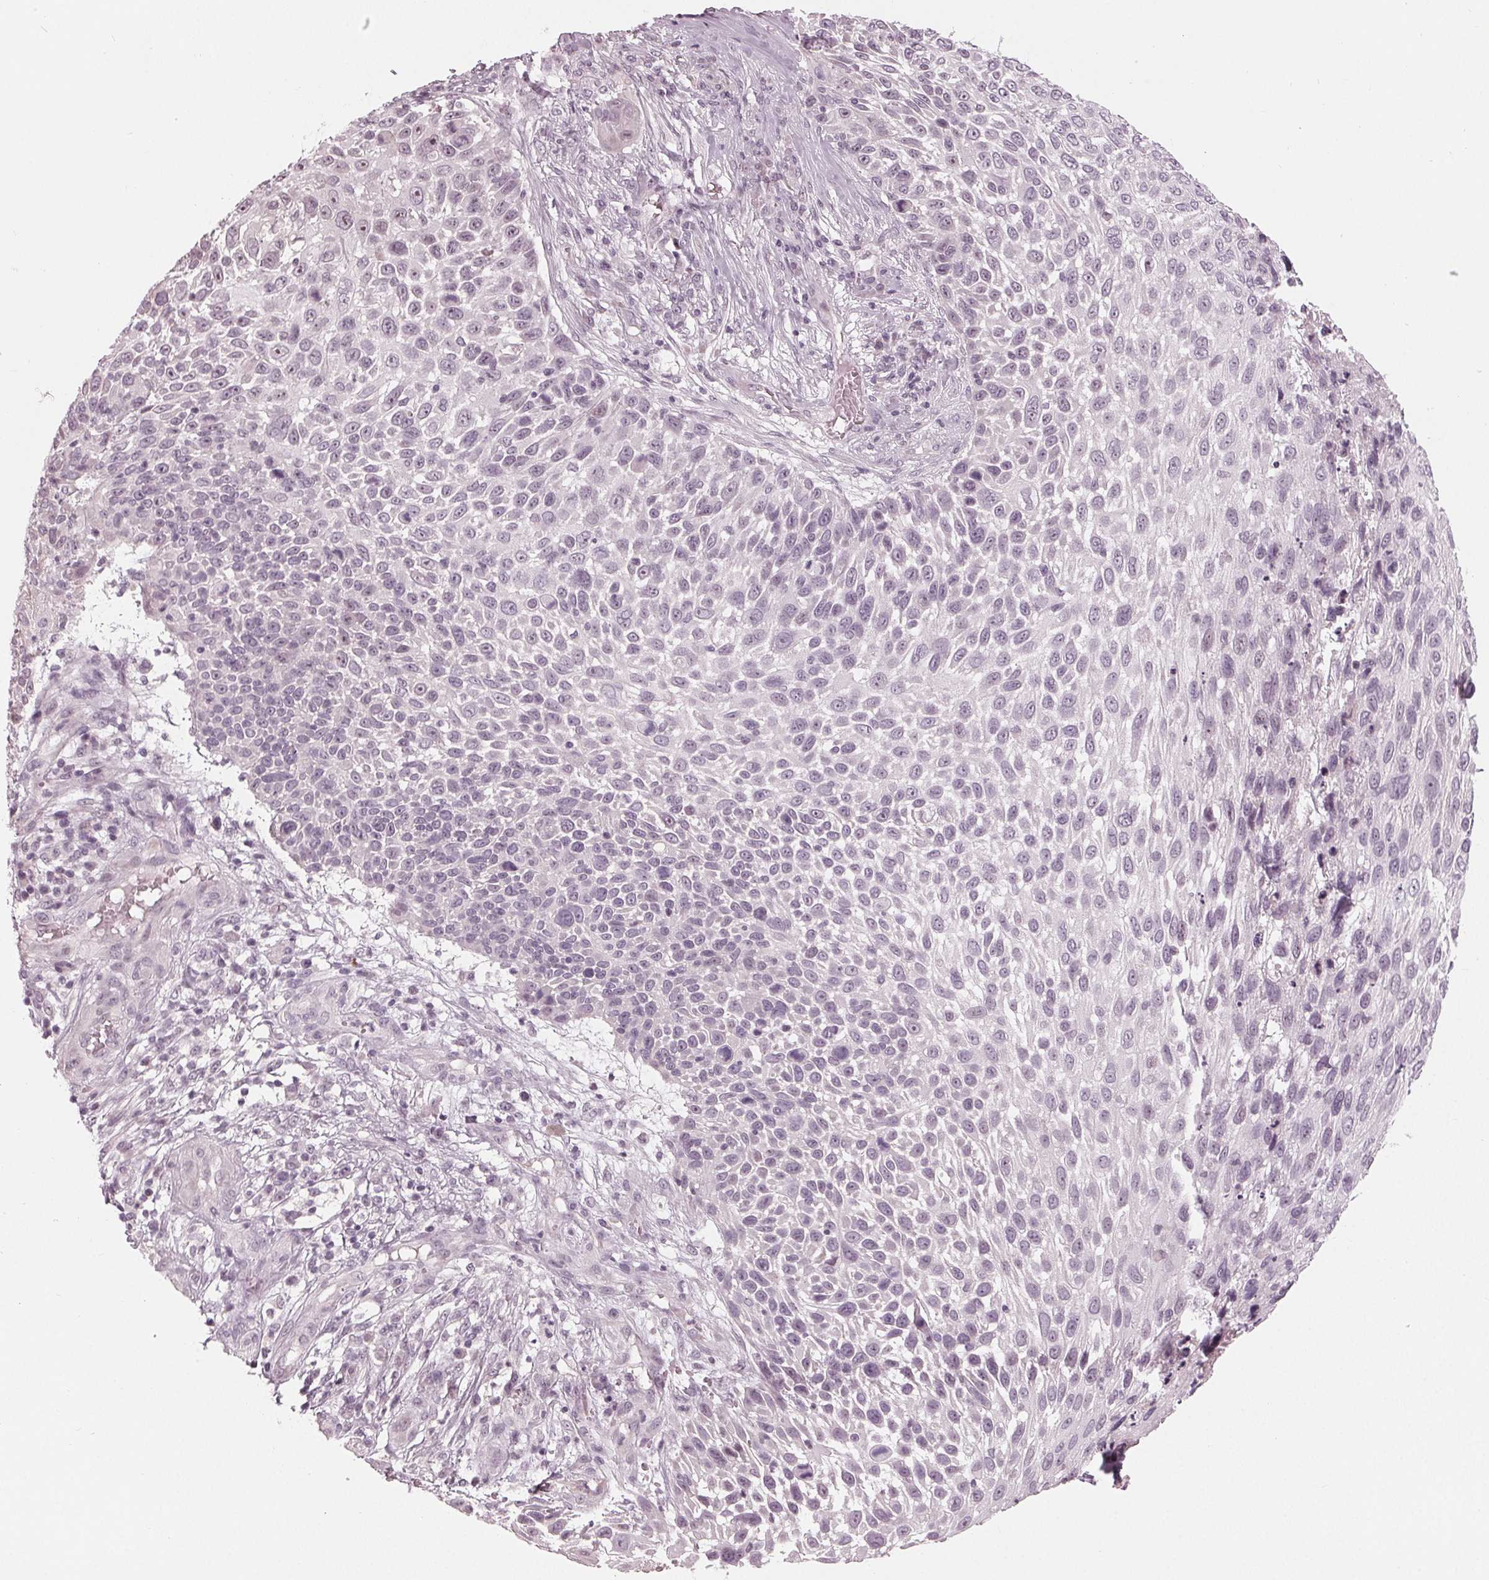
{"staining": {"intensity": "negative", "quantity": "none", "location": "none"}, "tissue": "skin cancer", "cell_type": "Tumor cells", "image_type": "cancer", "snomed": [{"axis": "morphology", "description": "Squamous cell carcinoma, NOS"}, {"axis": "topography", "description": "Skin"}], "caption": "Immunohistochemistry of human squamous cell carcinoma (skin) shows no expression in tumor cells.", "gene": "ADPRHL1", "patient": {"sex": "male", "age": 92}}